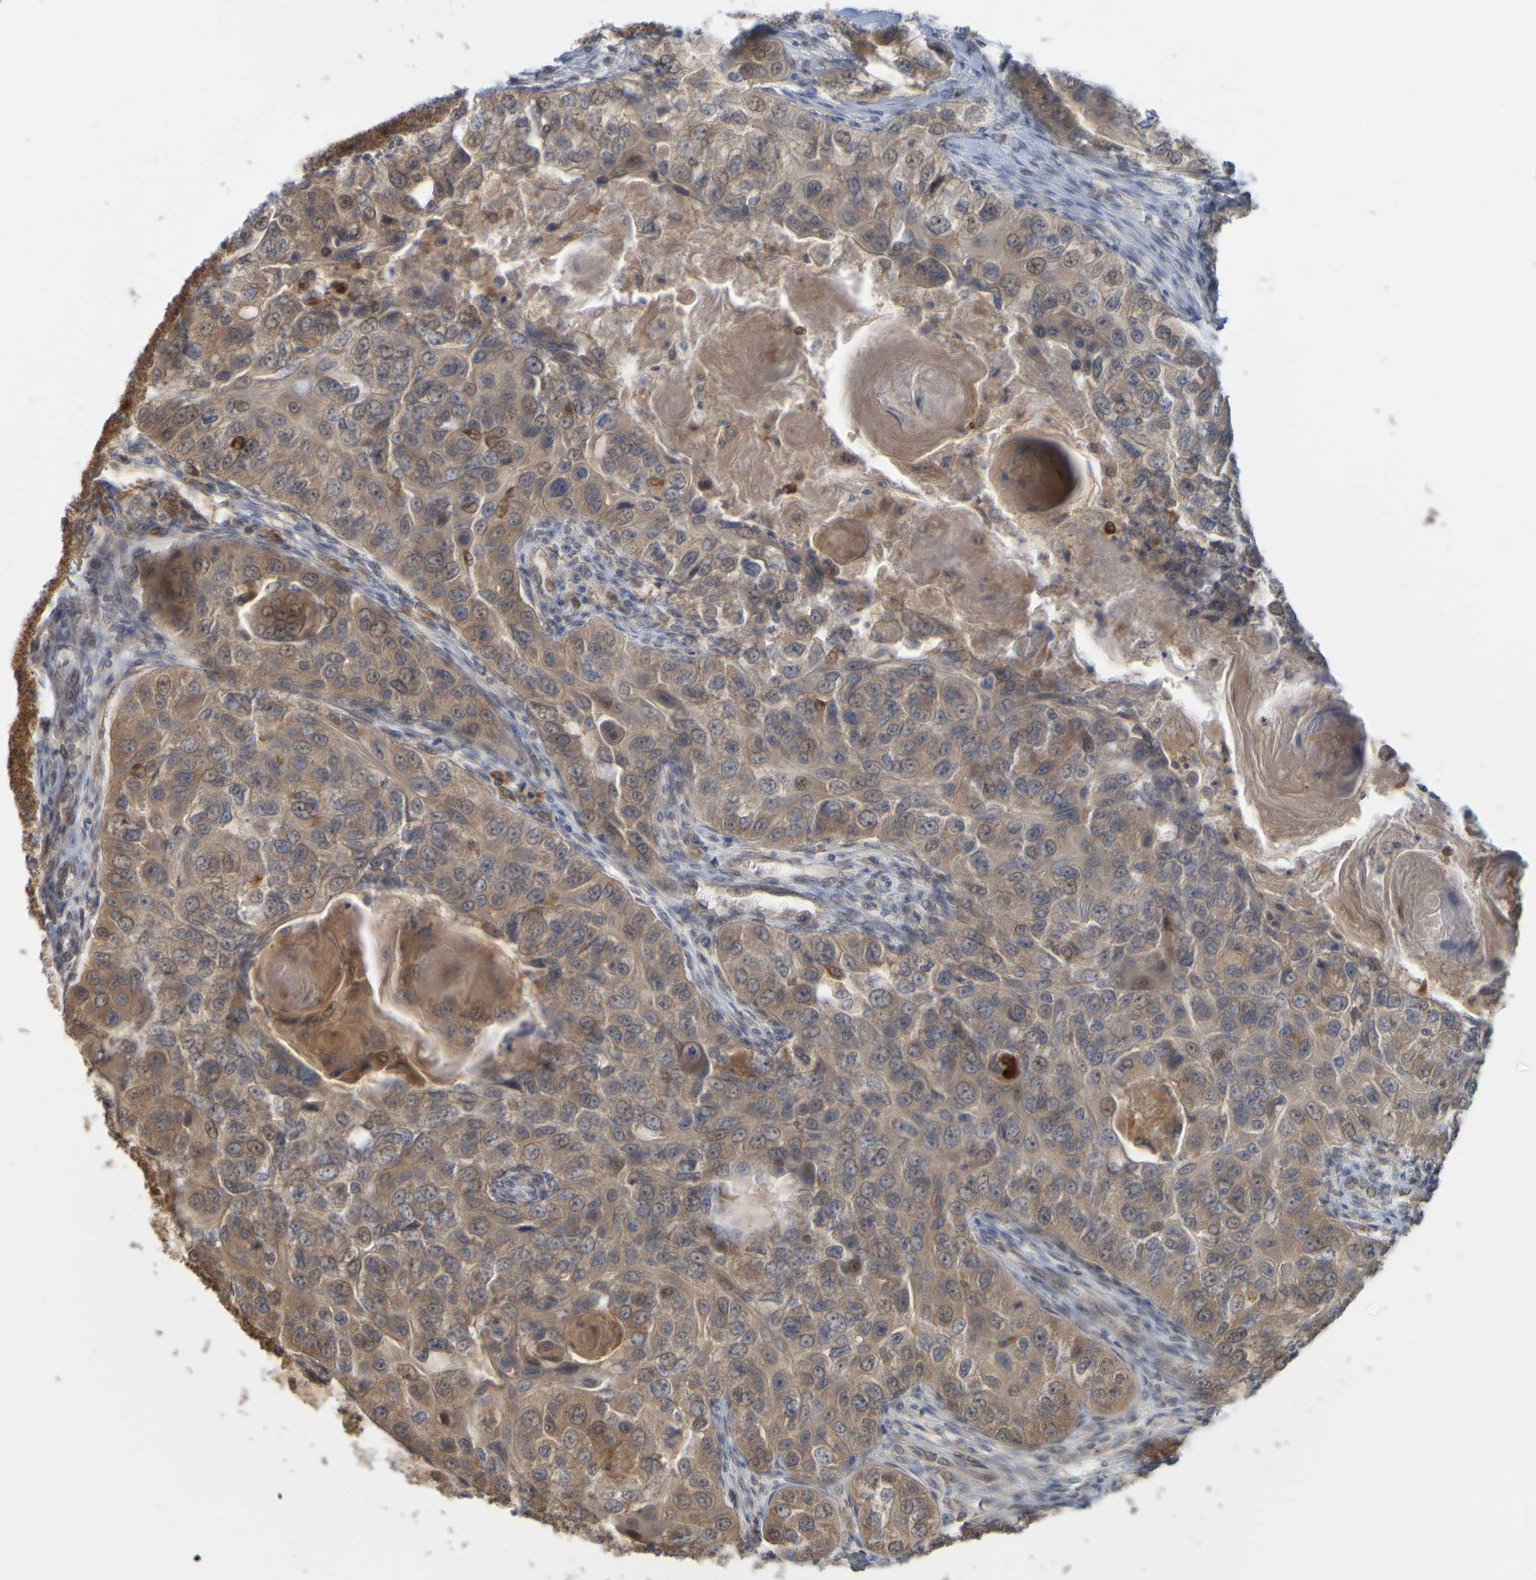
{"staining": {"intensity": "moderate", "quantity": ">75%", "location": "cytoplasmic/membranous"}, "tissue": "head and neck cancer", "cell_type": "Tumor cells", "image_type": "cancer", "snomed": [{"axis": "morphology", "description": "Normal tissue, NOS"}, {"axis": "morphology", "description": "Squamous cell carcinoma, NOS"}, {"axis": "topography", "description": "Skeletal muscle"}, {"axis": "topography", "description": "Head-Neck"}], "caption": "Head and neck cancer stained with a protein marker reveals moderate staining in tumor cells.", "gene": "NAV2", "patient": {"sex": "male", "age": 51}}